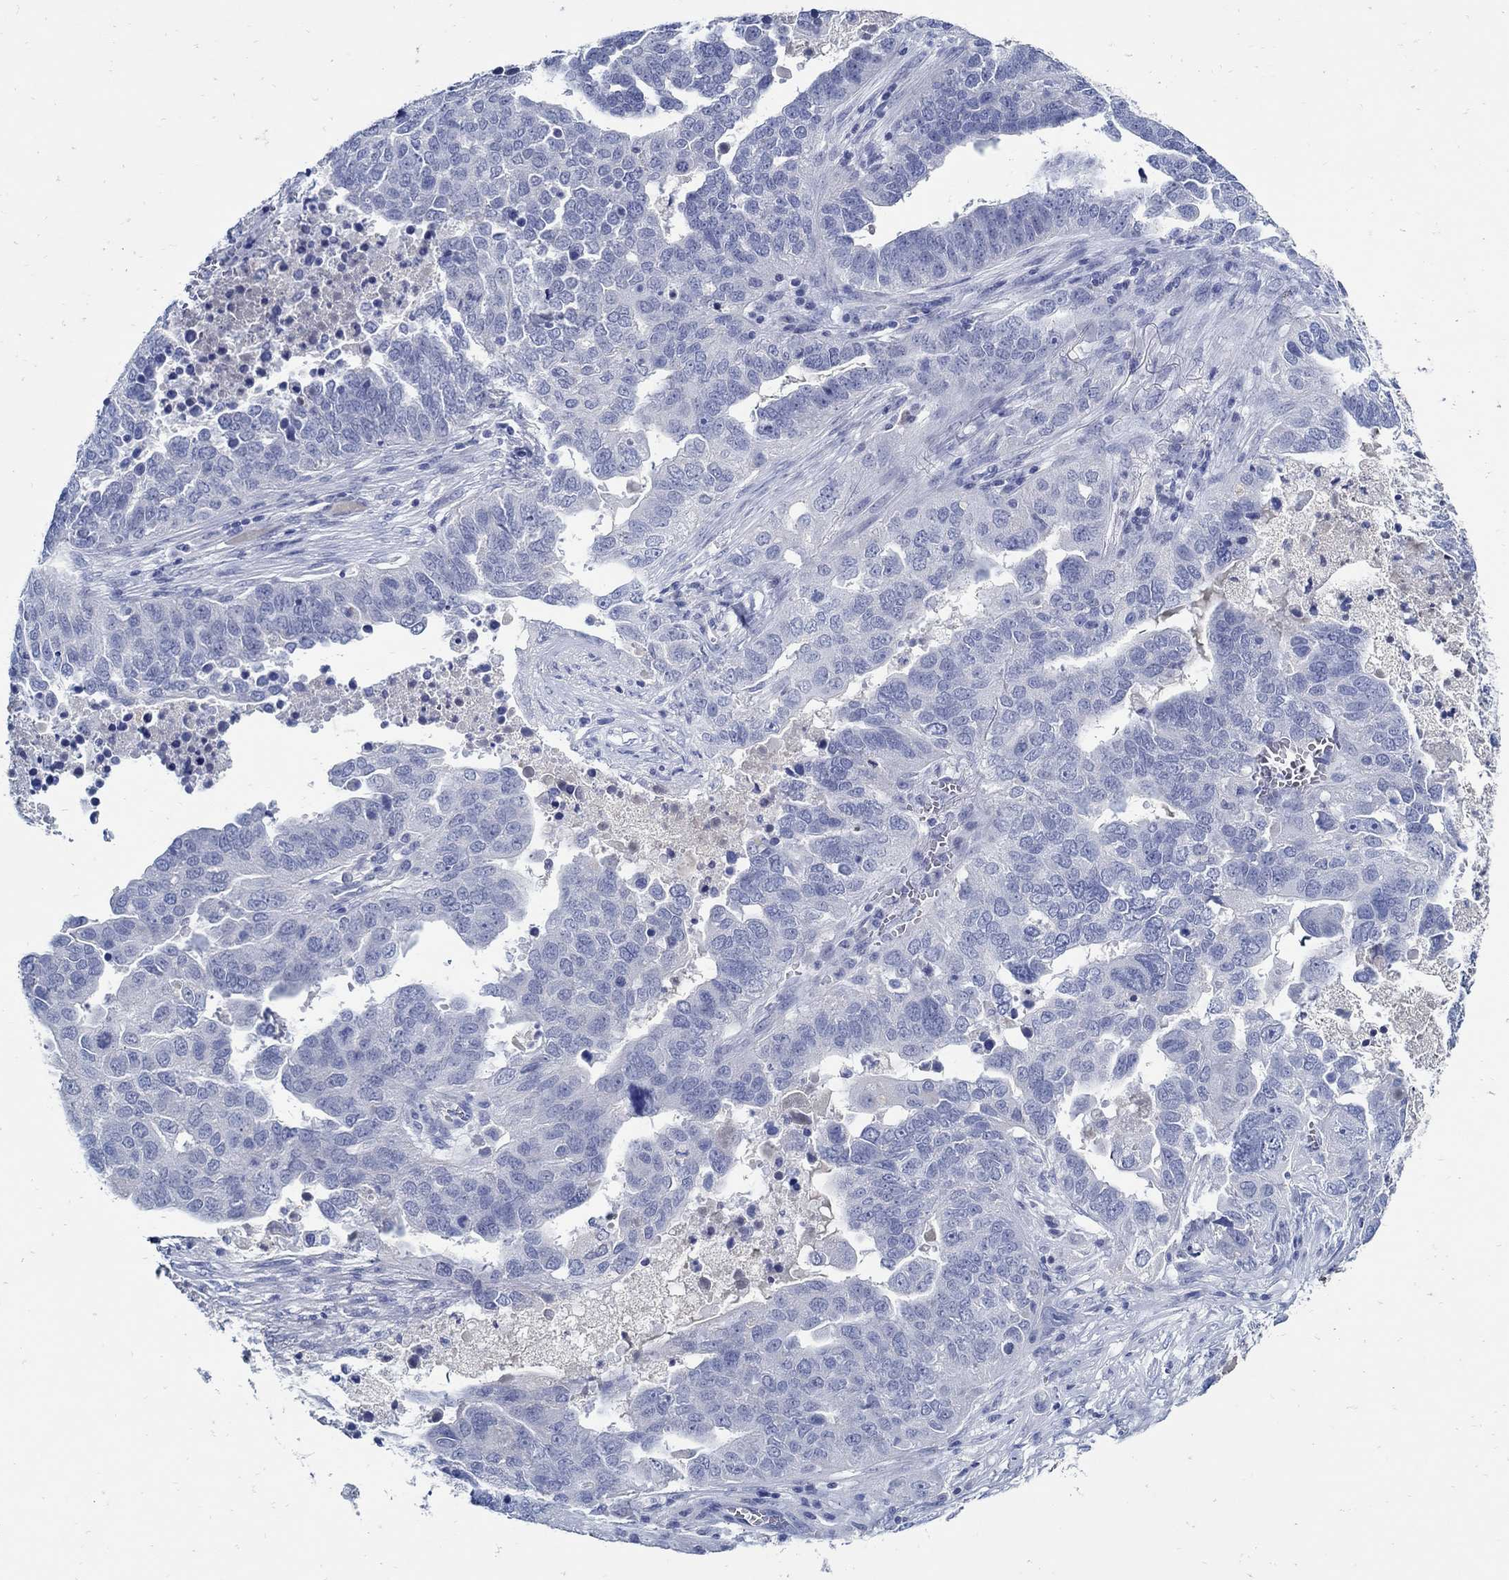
{"staining": {"intensity": "negative", "quantity": "none", "location": "none"}, "tissue": "ovarian cancer", "cell_type": "Tumor cells", "image_type": "cancer", "snomed": [{"axis": "morphology", "description": "Carcinoma, endometroid"}, {"axis": "topography", "description": "Soft tissue"}, {"axis": "topography", "description": "Ovary"}], "caption": "An image of endometroid carcinoma (ovarian) stained for a protein shows no brown staining in tumor cells. Brightfield microscopy of immunohistochemistry stained with DAB (brown) and hematoxylin (blue), captured at high magnification.", "gene": "PAX9", "patient": {"sex": "female", "age": 52}}